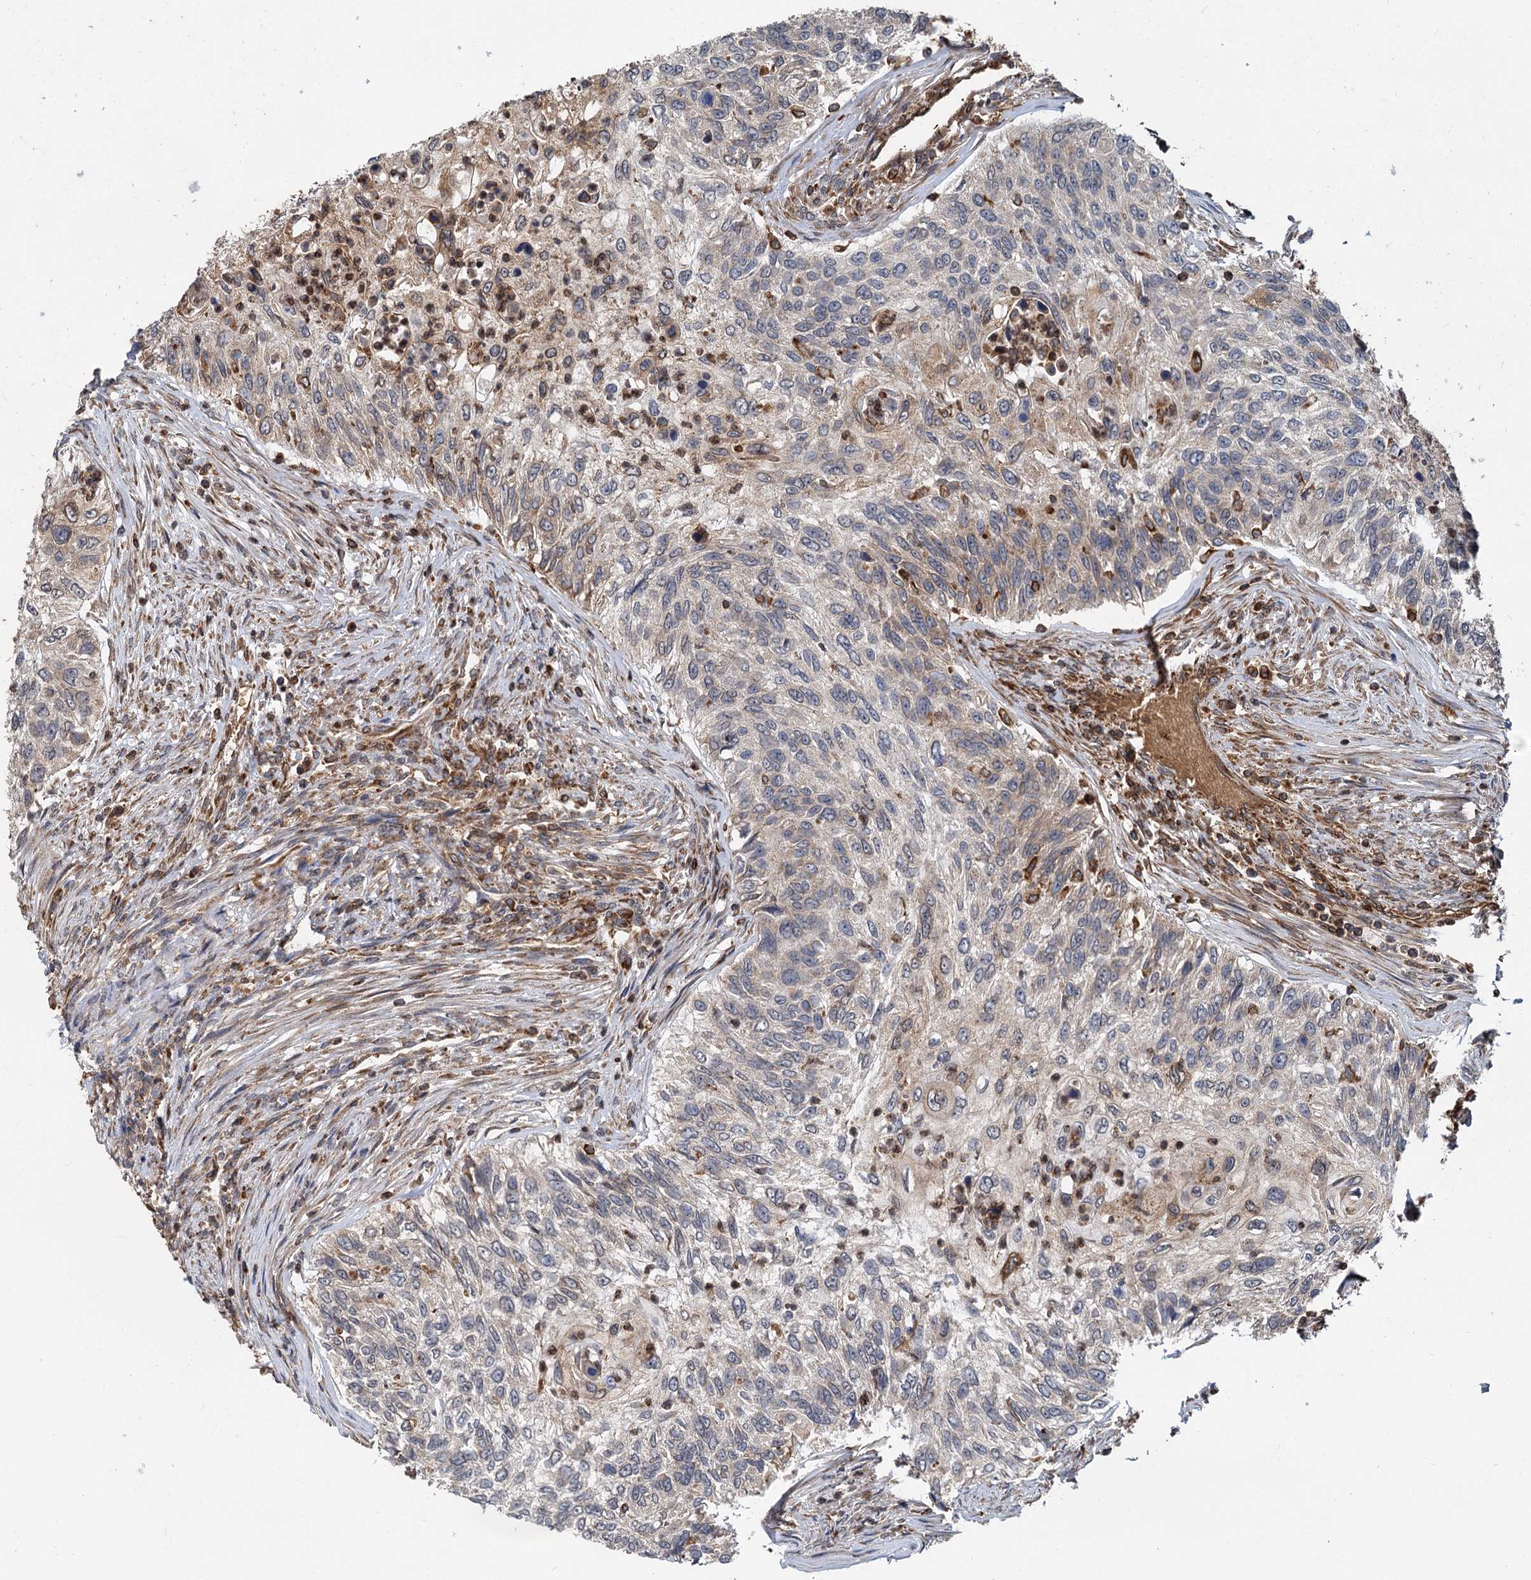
{"staining": {"intensity": "negative", "quantity": "none", "location": "none"}, "tissue": "urothelial cancer", "cell_type": "Tumor cells", "image_type": "cancer", "snomed": [{"axis": "morphology", "description": "Urothelial carcinoma, High grade"}, {"axis": "topography", "description": "Urinary bladder"}], "caption": "IHC histopathology image of high-grade urothelial carcinoma stained for a protein (brown), which shows no staining in tumor cells. (Brightfield microscopy of DAB immunohistochemistry at high magnification).", "gene": "STIM1", "patient": {"sex": "female", "age": 60}}